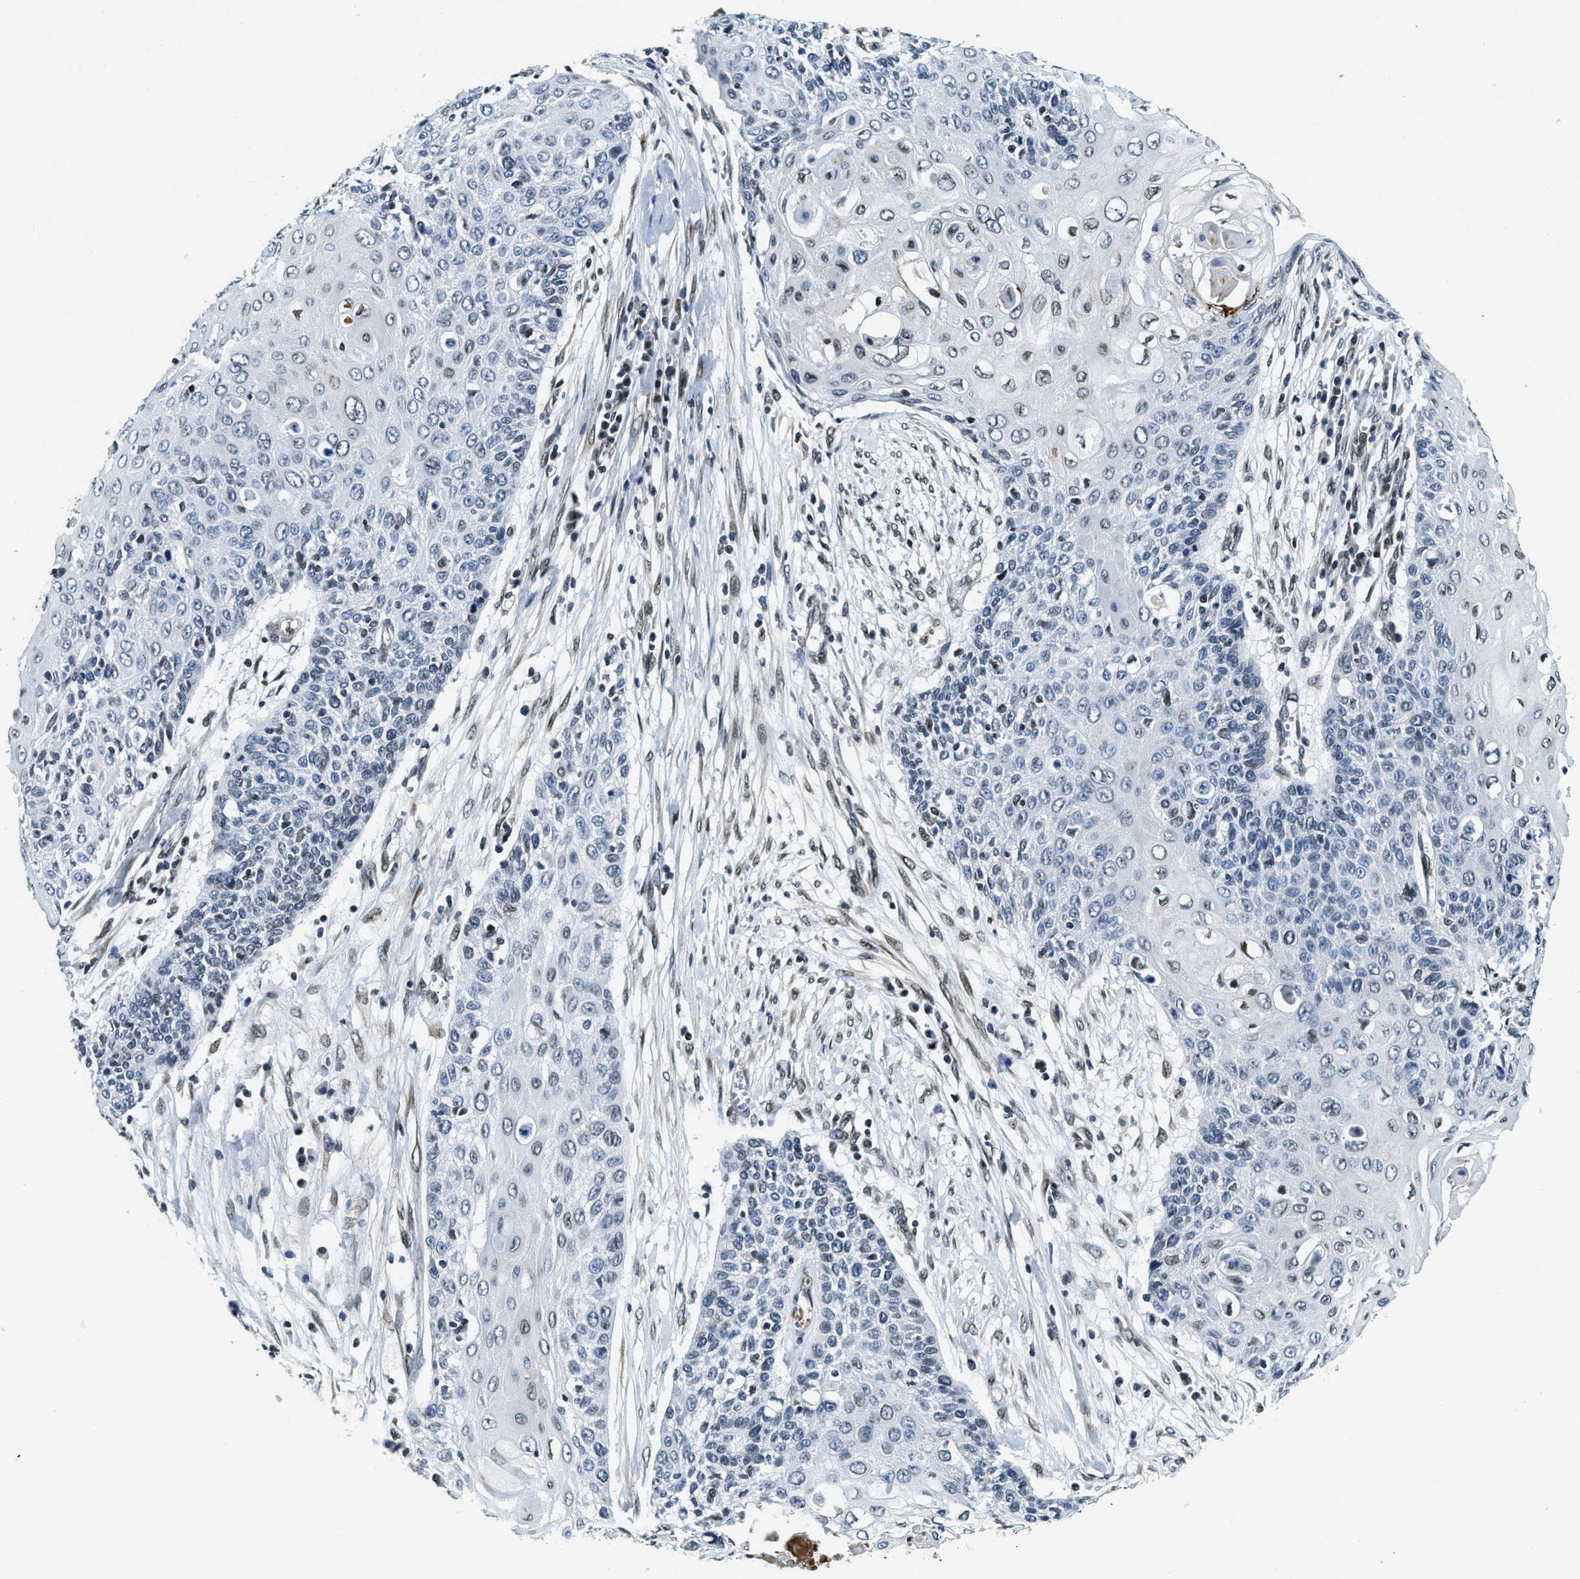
{"staining": {"intensity": "negative", "quantity": "none", "location": "none"}, "tissue": "cervical cancer", "cell_type": "Tumor cells", "image_type": "cancer", "snomed": [{"axis": "morphology", "description": "Squamous cell carcinoma, NOS"}, {"axis": "topography", "description": "Cervix"}], "caption": "This photomicrograph is of cervical cancer (squamous cell carcinoma) stained with IHC to label a protein in brown with the nuclei are counter-stained blue. There is no expression in tumor cells.", "gene": "ZC3HC1", "patient": {"sex": "female", "age": 39}}